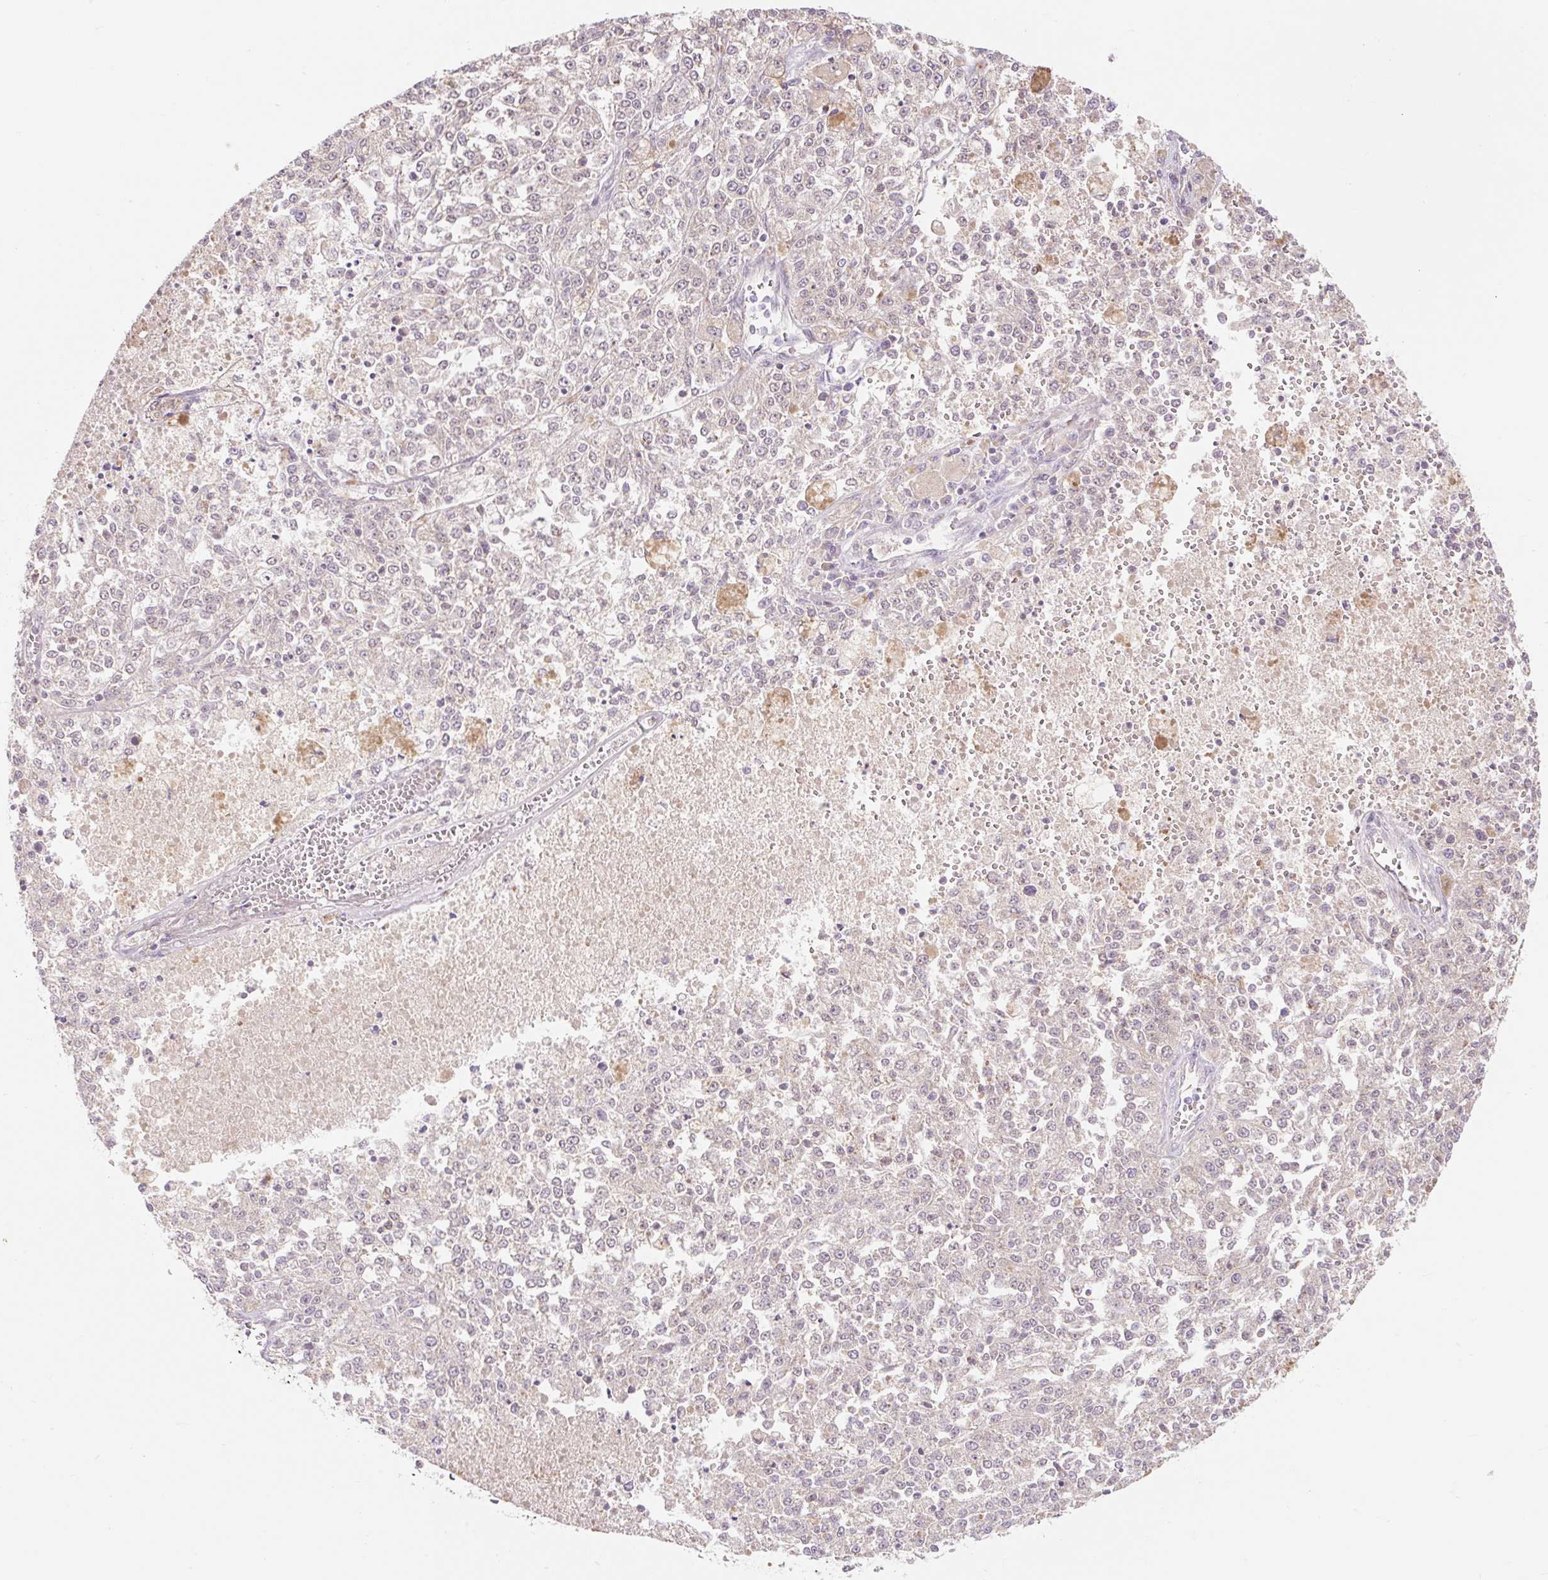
{"staining": {"intensity": "negative", "quantity": "none", "location": "none"}, "tissue": "melanoma", "cell_type": "Tumor cells", "image_type": "cancer", "snomed": [{"axis": "morphology", "description": "Malignant melanoma, NOS"}, {"axis": "topography", "description": "Skin"}], "caption": "A micrograph of human melanoma is negative for staining in tumor cells.", "gene": "EMC10", "patient": {"sex": "female", "age": 64}}